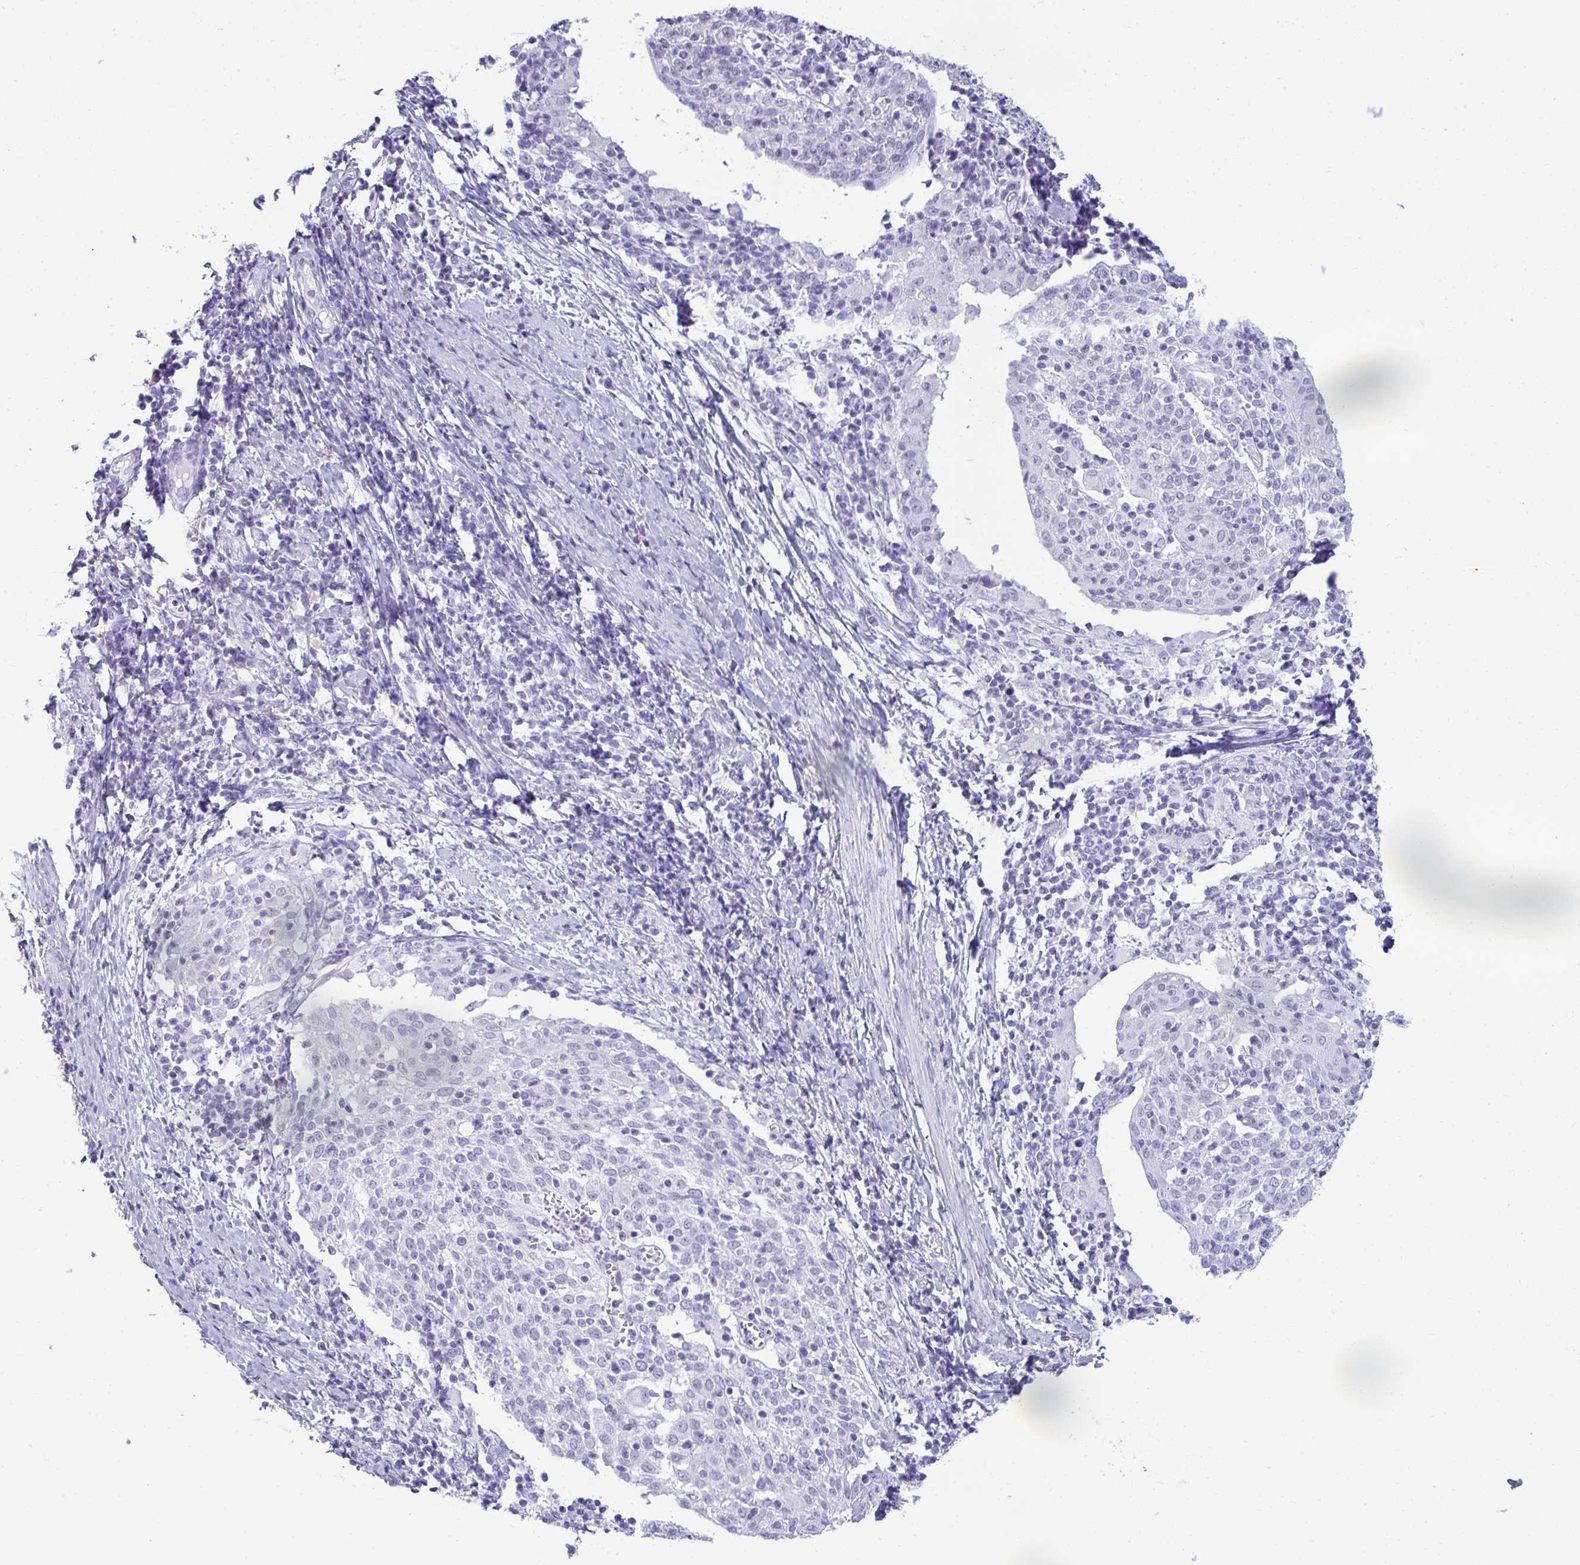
{"staining": {"intensity": "negative", "quantity": "none", "location": "none"}, "tissue": "cervical cancer", "cell_type": "Tumor cells", "image_type": "cancer", "snomed": [{"axis": "morphology", "description": "Squamous cell carcinoma, NOS"}, {"axis": "topography", "description": "Cervix"}], "caption": "This micrograph is of cervical cancer (squamous cell carcinoma) stained with immunohistochemistry to label a protein in brown with the nuclei are counter-stained blue. There is no staining in tumor cells.", "gene": "ANKRD60", "patient": {"sex": "female", "age": 52}}